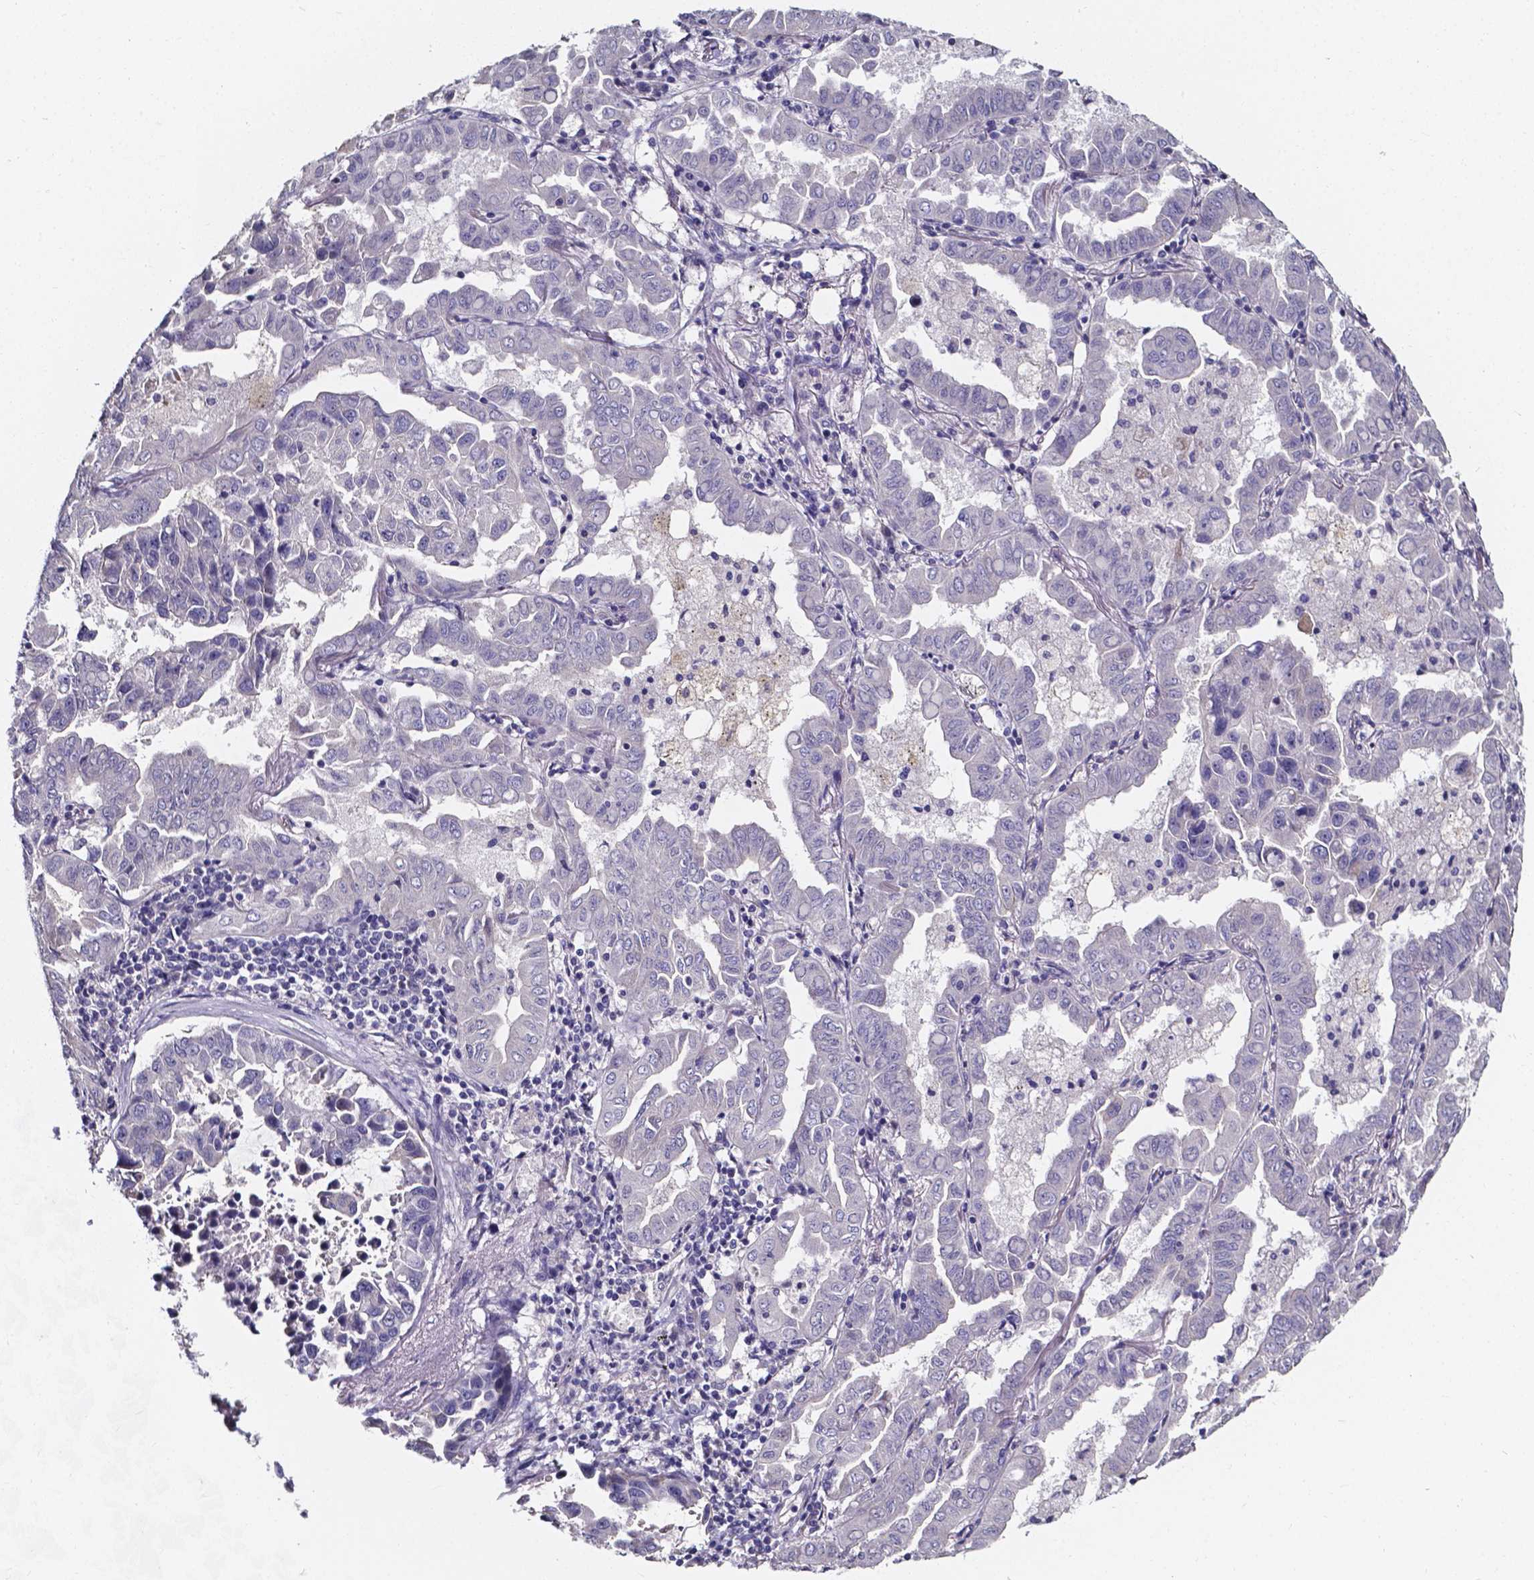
{"staining": {"intensity": "weak", "quantity": "<25%", "location": "cytoplasmic/membranous"}, "tissue": "lung cancer", "cell_type": "Tumor cells", "image_type": "cancer", "snomed": [{"axis": "morphology", "description": "Adenocarcinoma, NOS"}, {"axis": "topography", "description": "Lung"}], "caption": "High power microscopy micrograph of an IHC photomicrograph of lung cancer (adenocarcinoma), revealing no significant expression in tumor cells.", "gene": "CACNG8", "patient": {"sex": "male", "age": 64}}